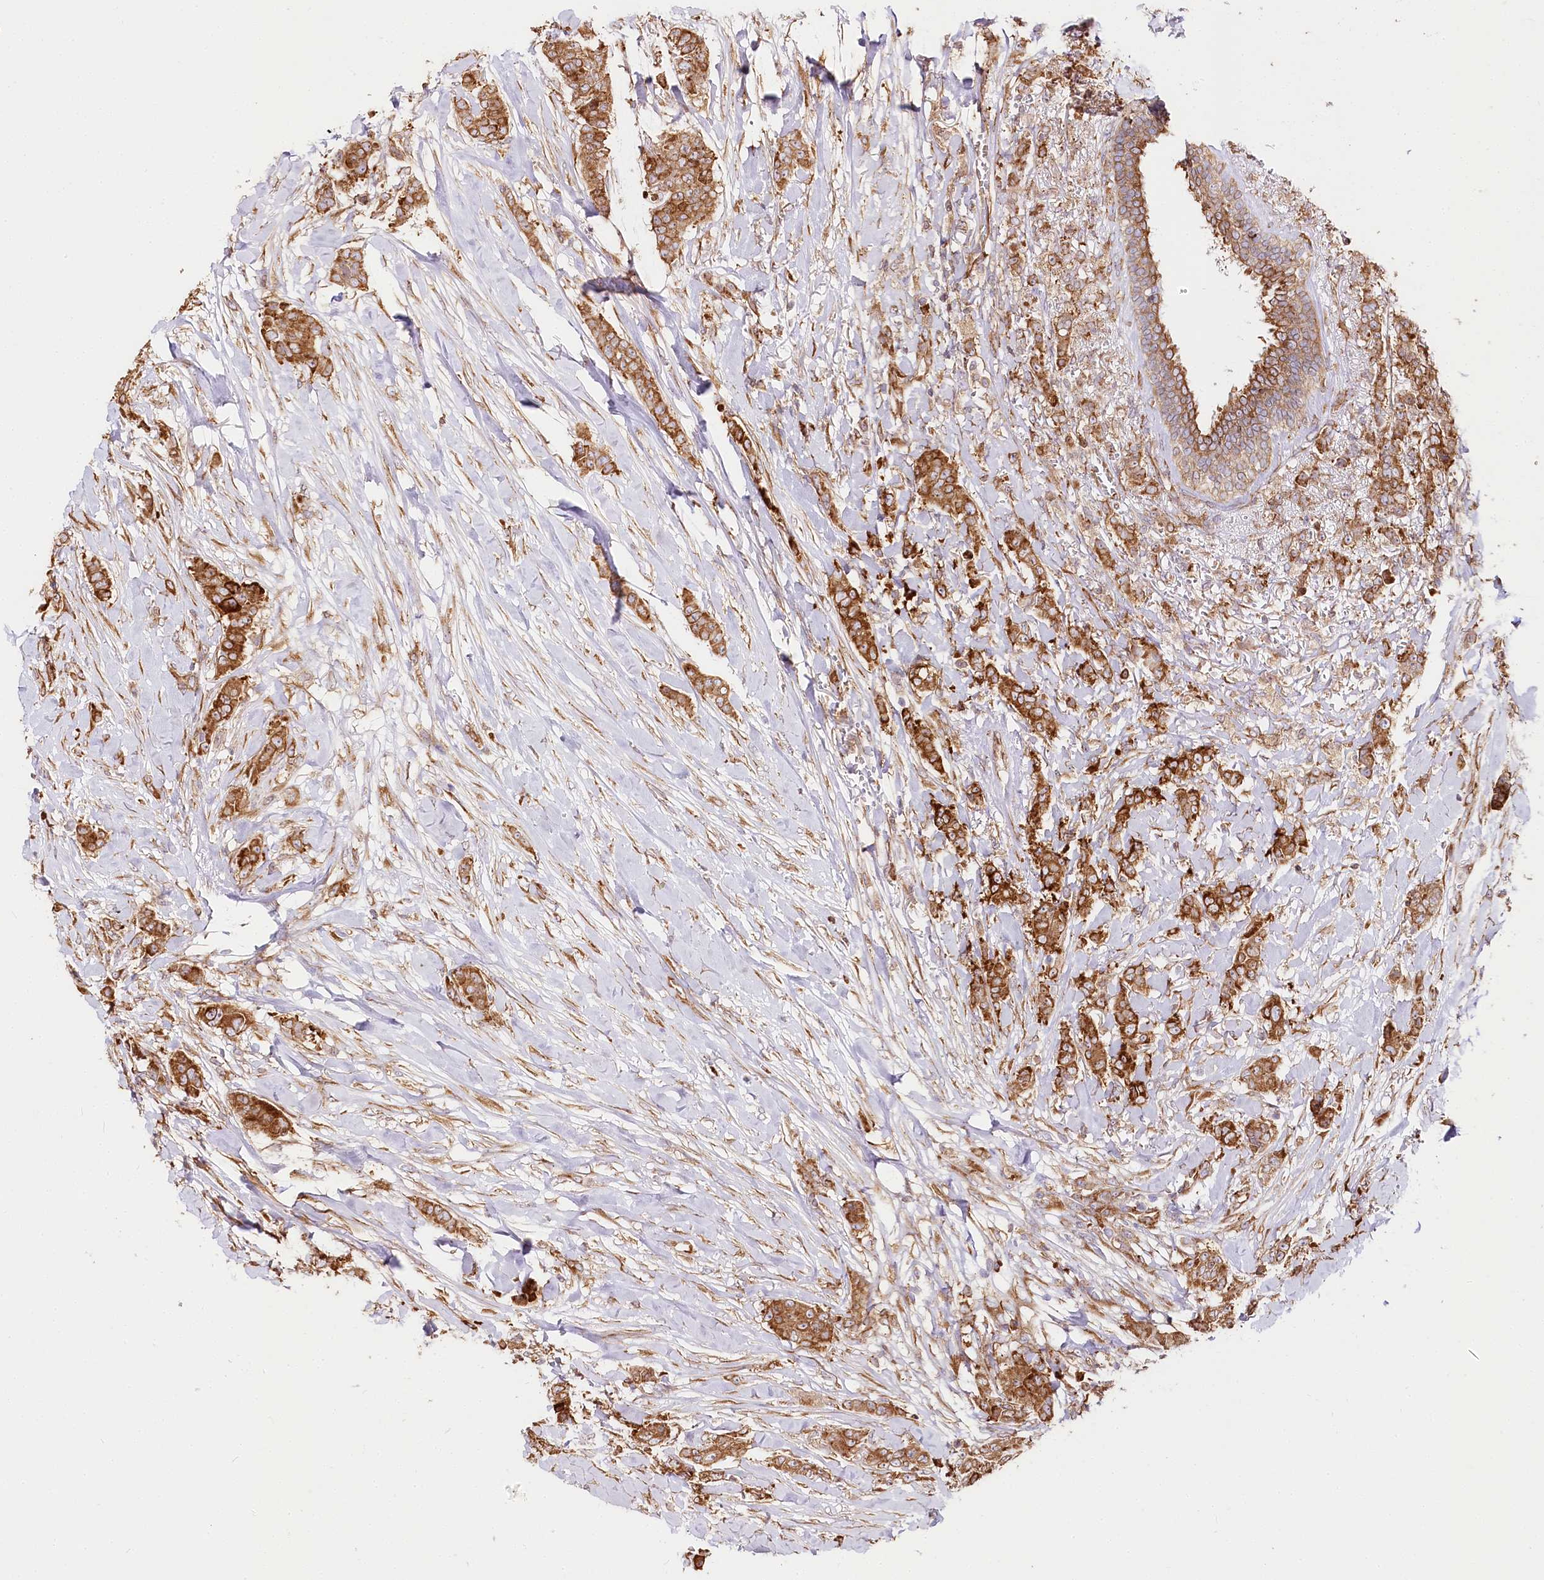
{"staining": {"intensity": "moderate", "quantity": ">75%", "location": "cytoplasmic/membranous"}, "tissue": "breast cancer", "cell_type": "Tumor cells", "image_type": "cancer", "snomed": [{"axis": "morphology", "description": "Duct carcinoma"}, {"axis": "topography", "description": "Breast"}], "caption": "Protein expression by immunohistochemistry (IHC) reveals moderate cytoplasmic/membranous expression in about >75% of tumor cells in breast cancer. (Brightfield microscopy of DAB IHC at high magnification).", "gene": "CNPY2", "patient": {"sex": "female", "age": 40}}